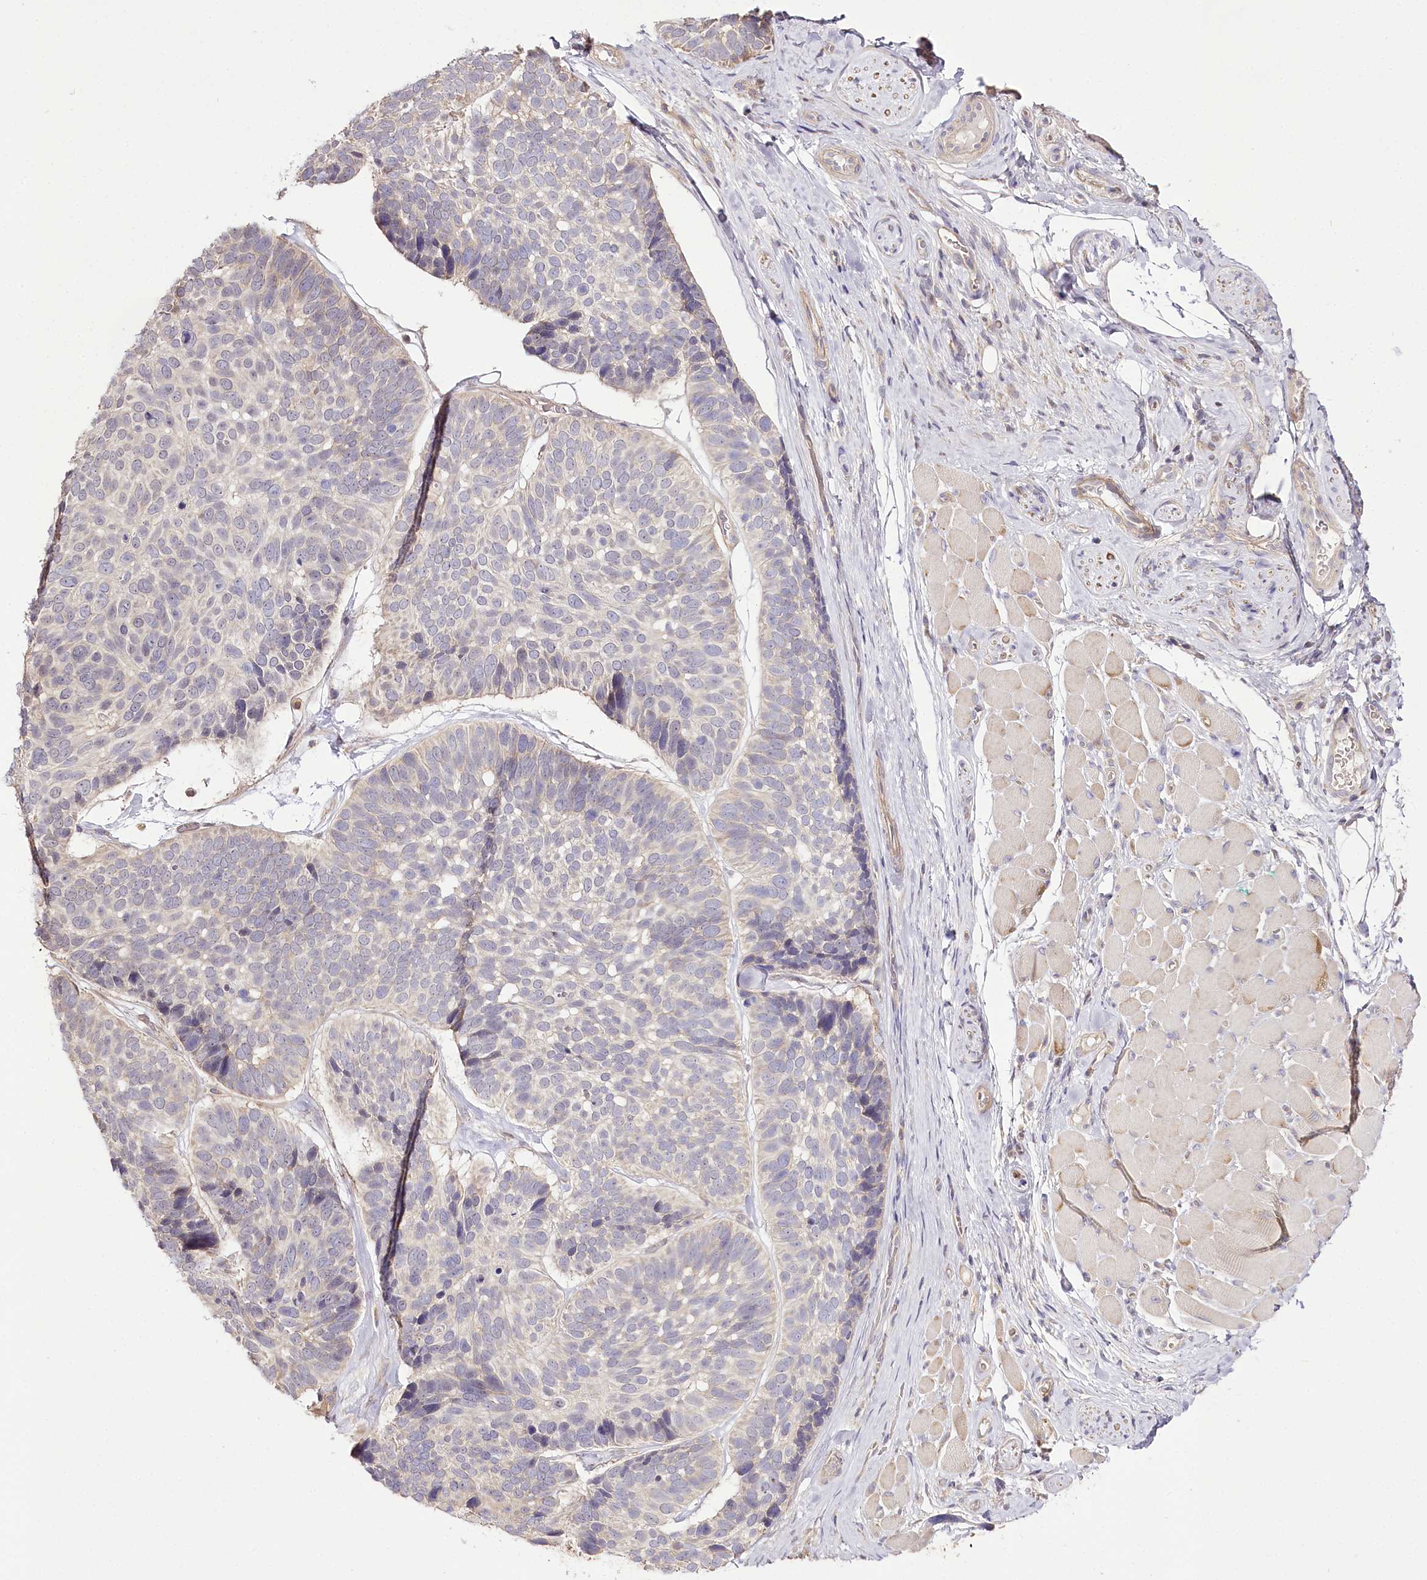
{"staining": {"intensity": "weak", "quantity": "<25%", "location": "cytoplasmic/membranous"}, "tissue": "skin cancer", "cell_type": "Tumor cells", "image_type": "cancer", "snomed": [{"axis": "morphology", "description": "Basal cell carcinoma"}, {"axis": "topography", "description": "Skin"}], "caption": "This is an immunohistochemistry histopathology image of human basal cell carcinoma (skin). There is no positivity in tumor cells.", "gene": "ZNF226", "patient": {"sex": "male", "age": 62}}